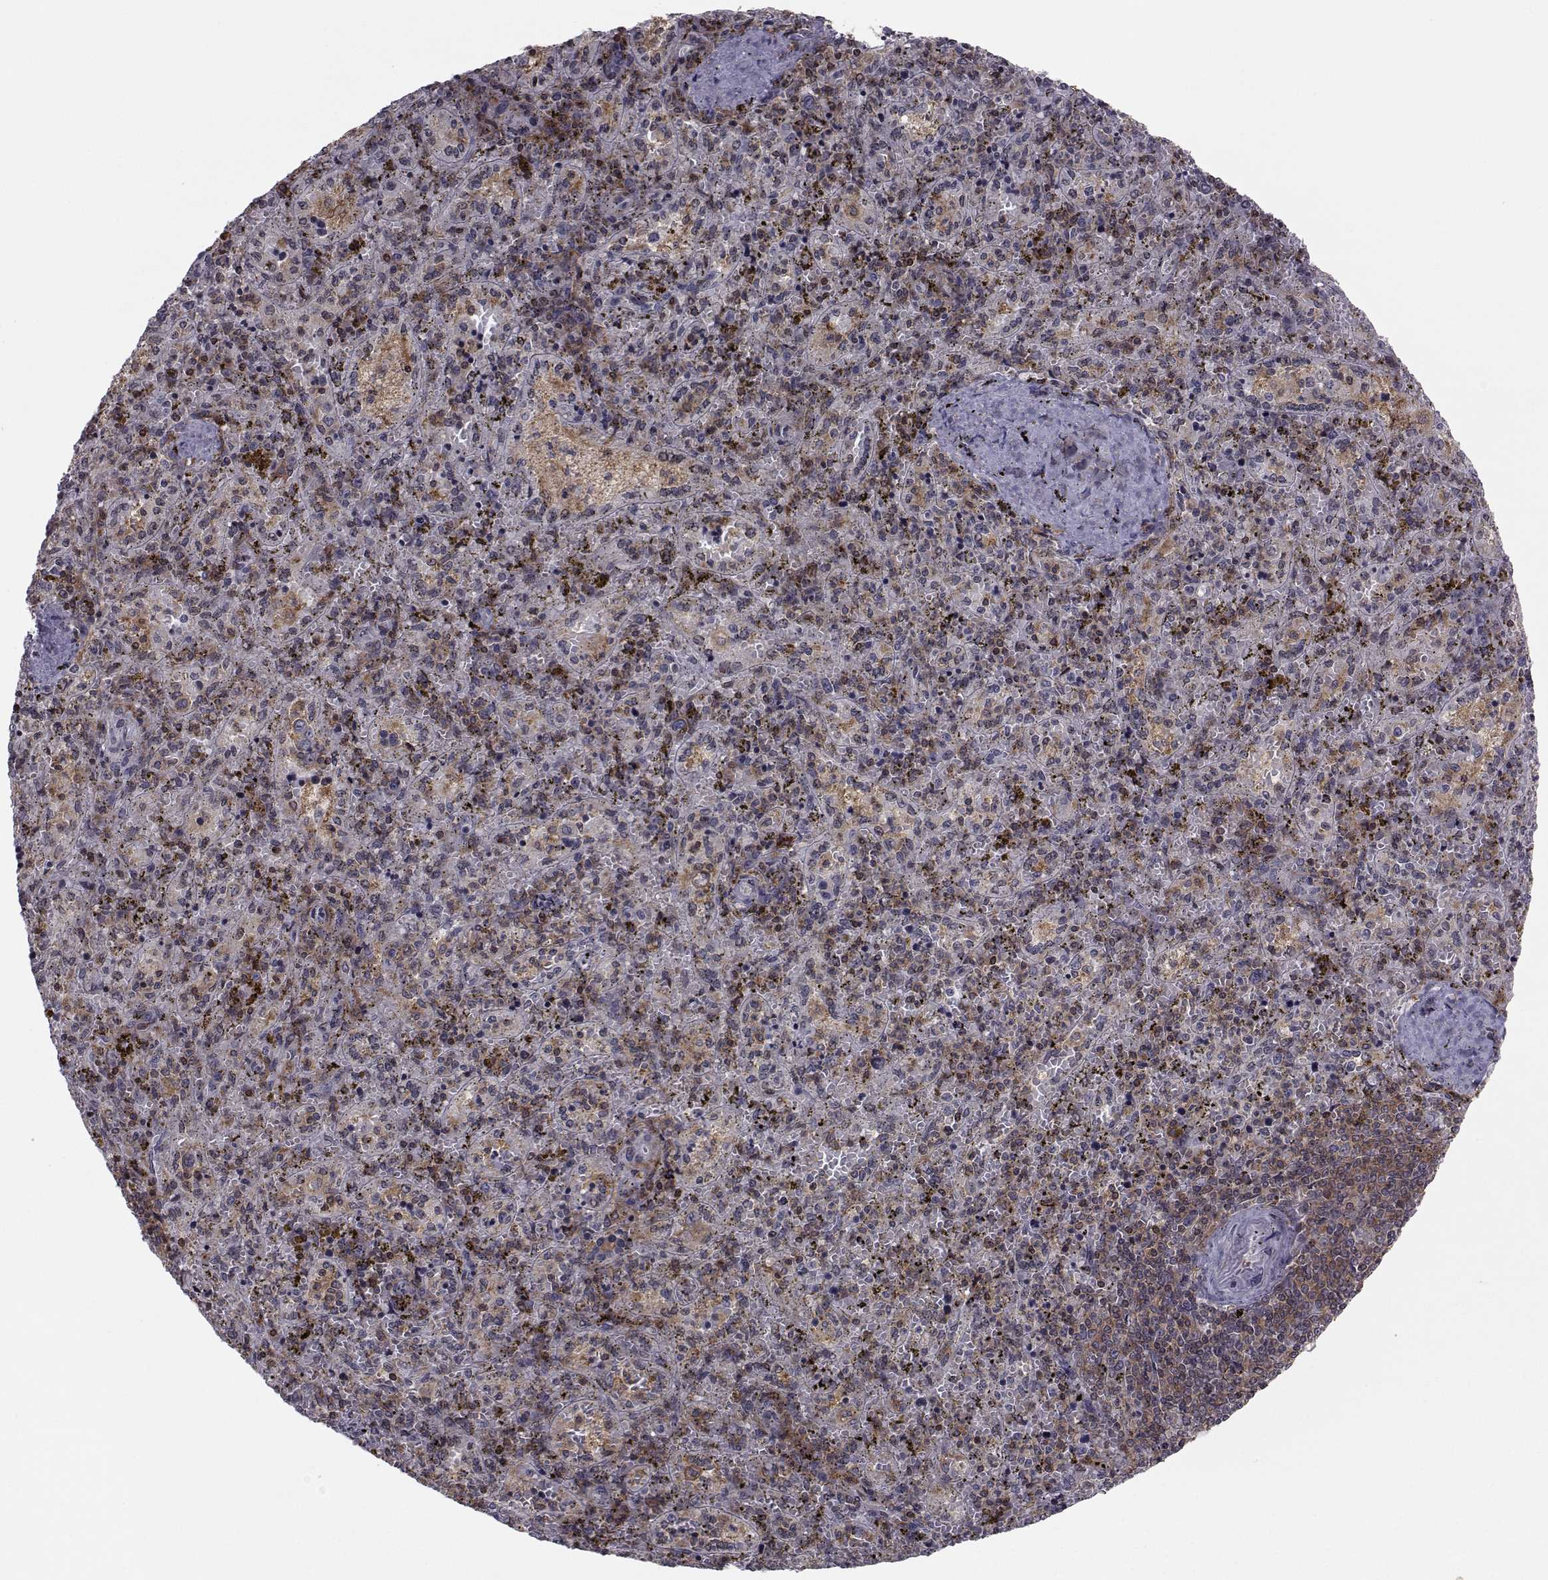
{"staining": {"intensity": "strong", "quantity": "<25%", "location": "cytoplasmic/membranous"}, "tissue": "spleen", "cell_type": "Cells in red pulp", "image_type": "normal", "snomed": [{"axis": "morphology", "description": "Normal tissue, NOS"}, {"axis": "topography", "description": "Spleen"}], "caption": "Immunohistochemistry (IHC) (DAB (3,3'-diaminobenzidine)) staining of normal spleen shows strong cytoplasmic/membranous protein staining in about <25% of cells in red pulp.", "gene": "PCP4L1", "patient": {"sex": "female", "age": 50}}